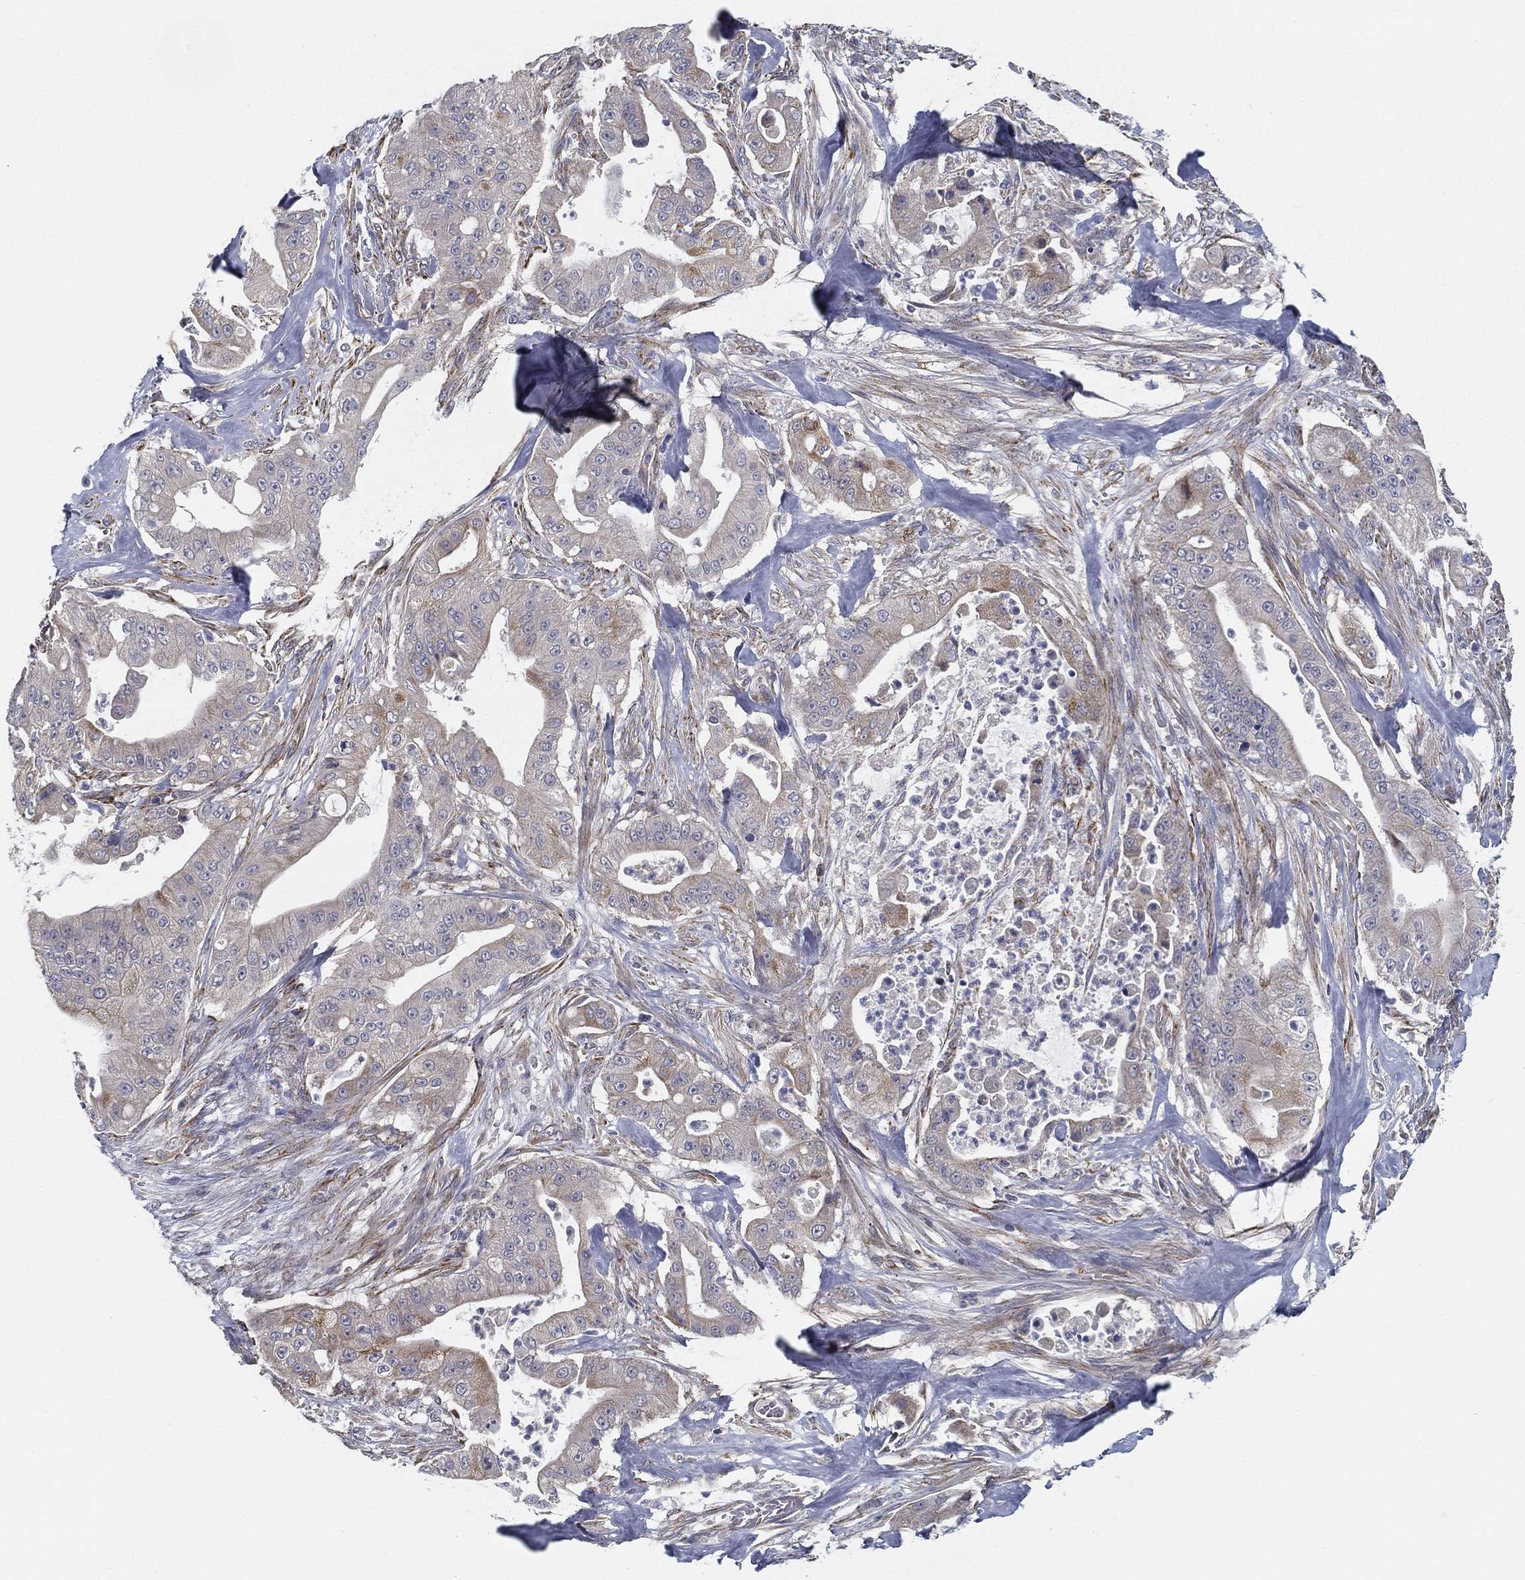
{"staining": {"intensity": "weak", "quantity": "<25%", "location": "cytoplasmic/membranous"}, "tissue": "pancreatic cancer", "cell_type": "Tumor cells", "image_type": "cancer", "snomed": [{"axis": "morphology", "description": "Normal tissue, NOS"}, {"axis": "morphology", "description": "Inflammation, NOS"}, {"axis": "morphology", "description": "Adenocarcinoma, NOS"}, {"axis": "topography", "description": "Pancreas"}], "caption": "An immunohistochemistry micrograph of adenocarcinoma (pancreatic) is shown. There is no staining in tumor cells of adenocarcinoma (pancreatic).", "gene": "LRRC56", "patient": {"sex": "male", "age": 57}}